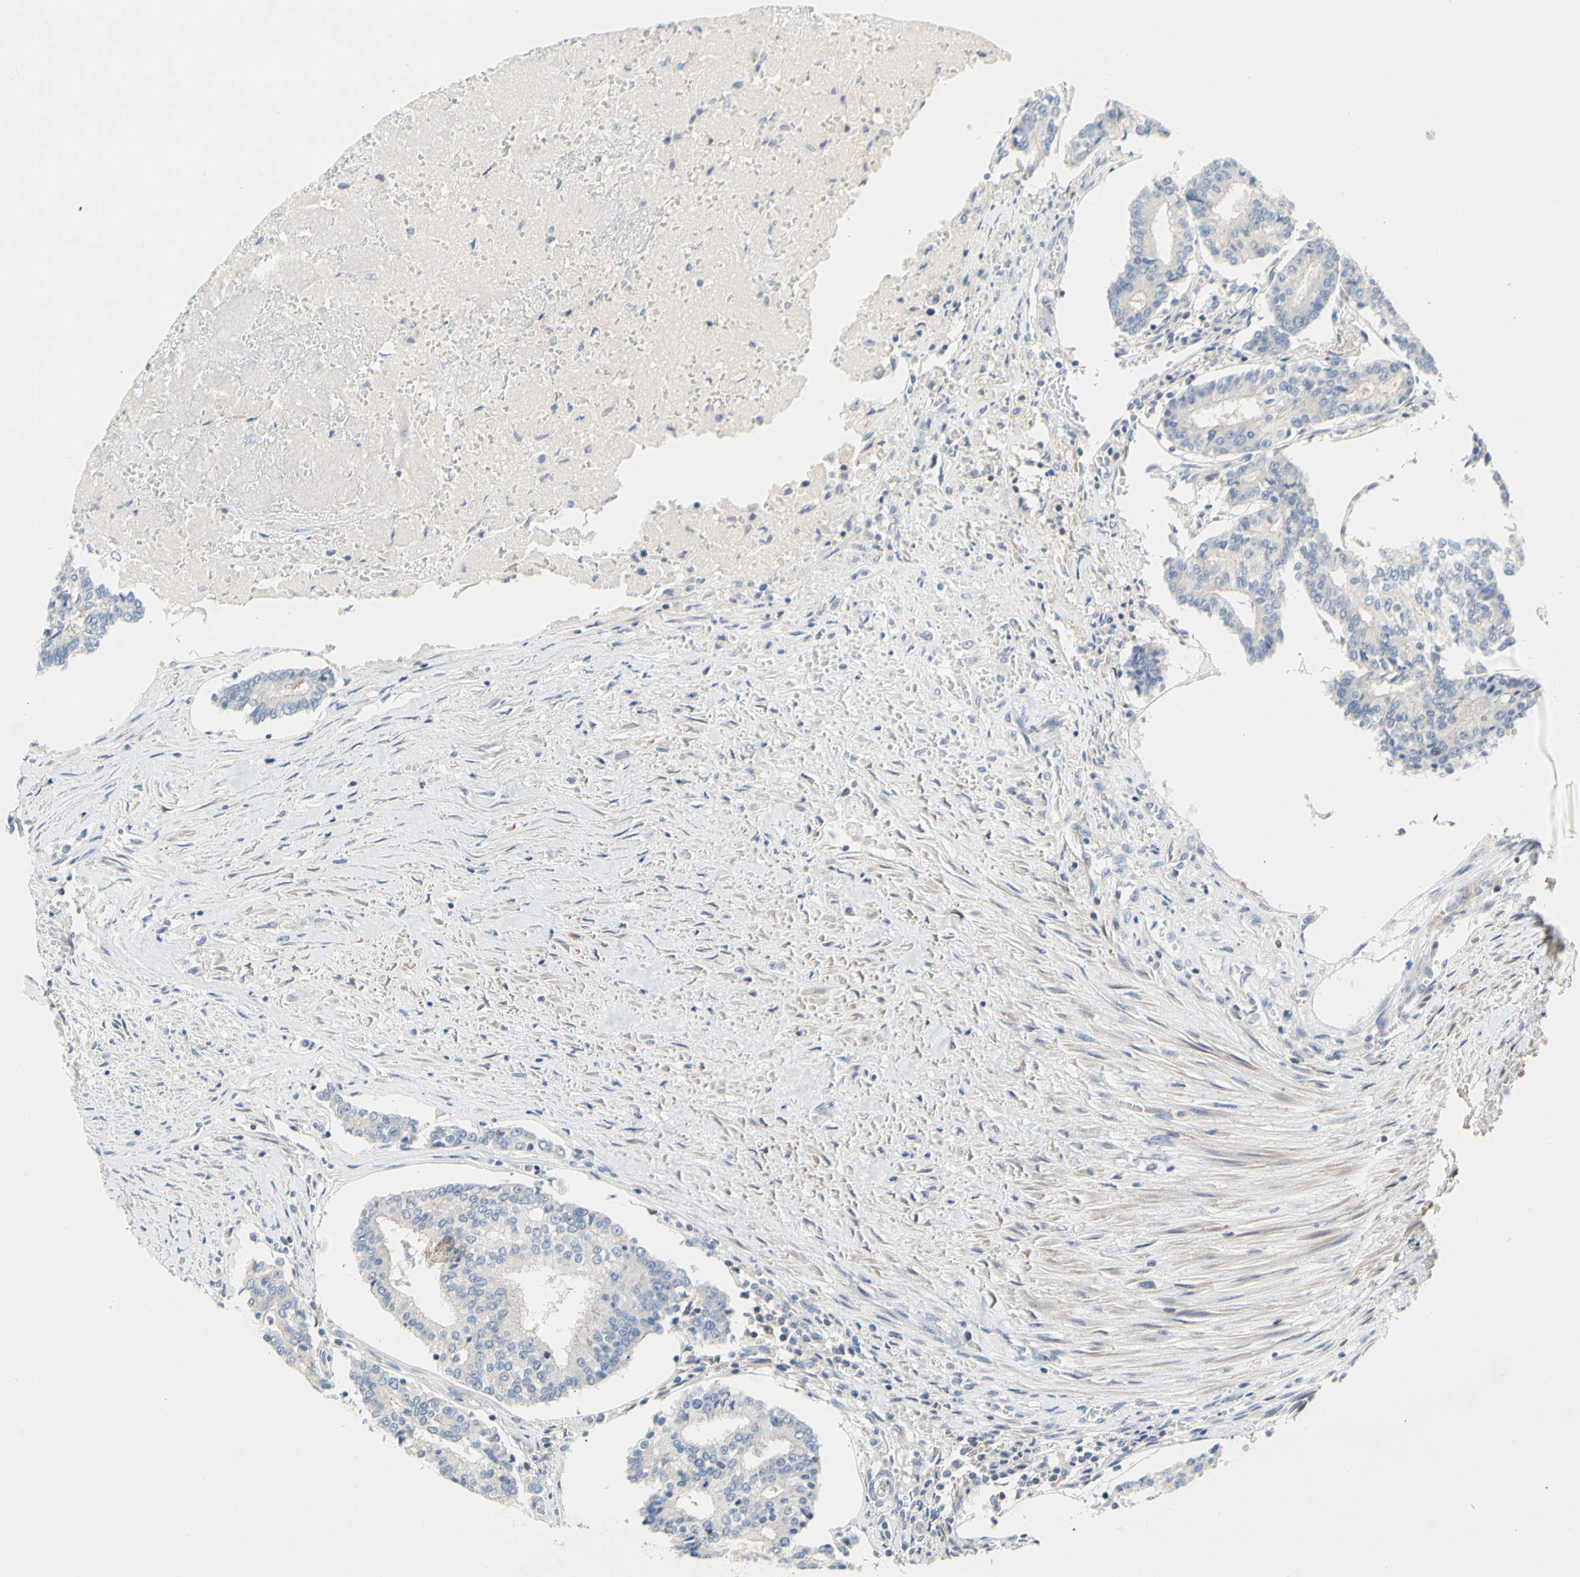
{"staining": {"intensity": "negative", "quantity": "none", "location": "none"}, "tissue": "prostate cancer", "cell_type": "Tumor cells", "image_type": "cancer", "snomed": [{"axis": "morphology", "description": "Adenocarcinoma, High grade"}, {"axis": "topography", "description": "Prostate"}], "caption": "Tumor cells show no significant protein expression in adenocarcinoma (high-grade) (prostate). (Stains: DAB (3,3'-diaminobenzidine) IHC with hematoxylin counter stain, Microscopy: brightfield microscopy at high magnification).", "gene": "CCM2L", "patient": {"sex": "male", "age": 55}}